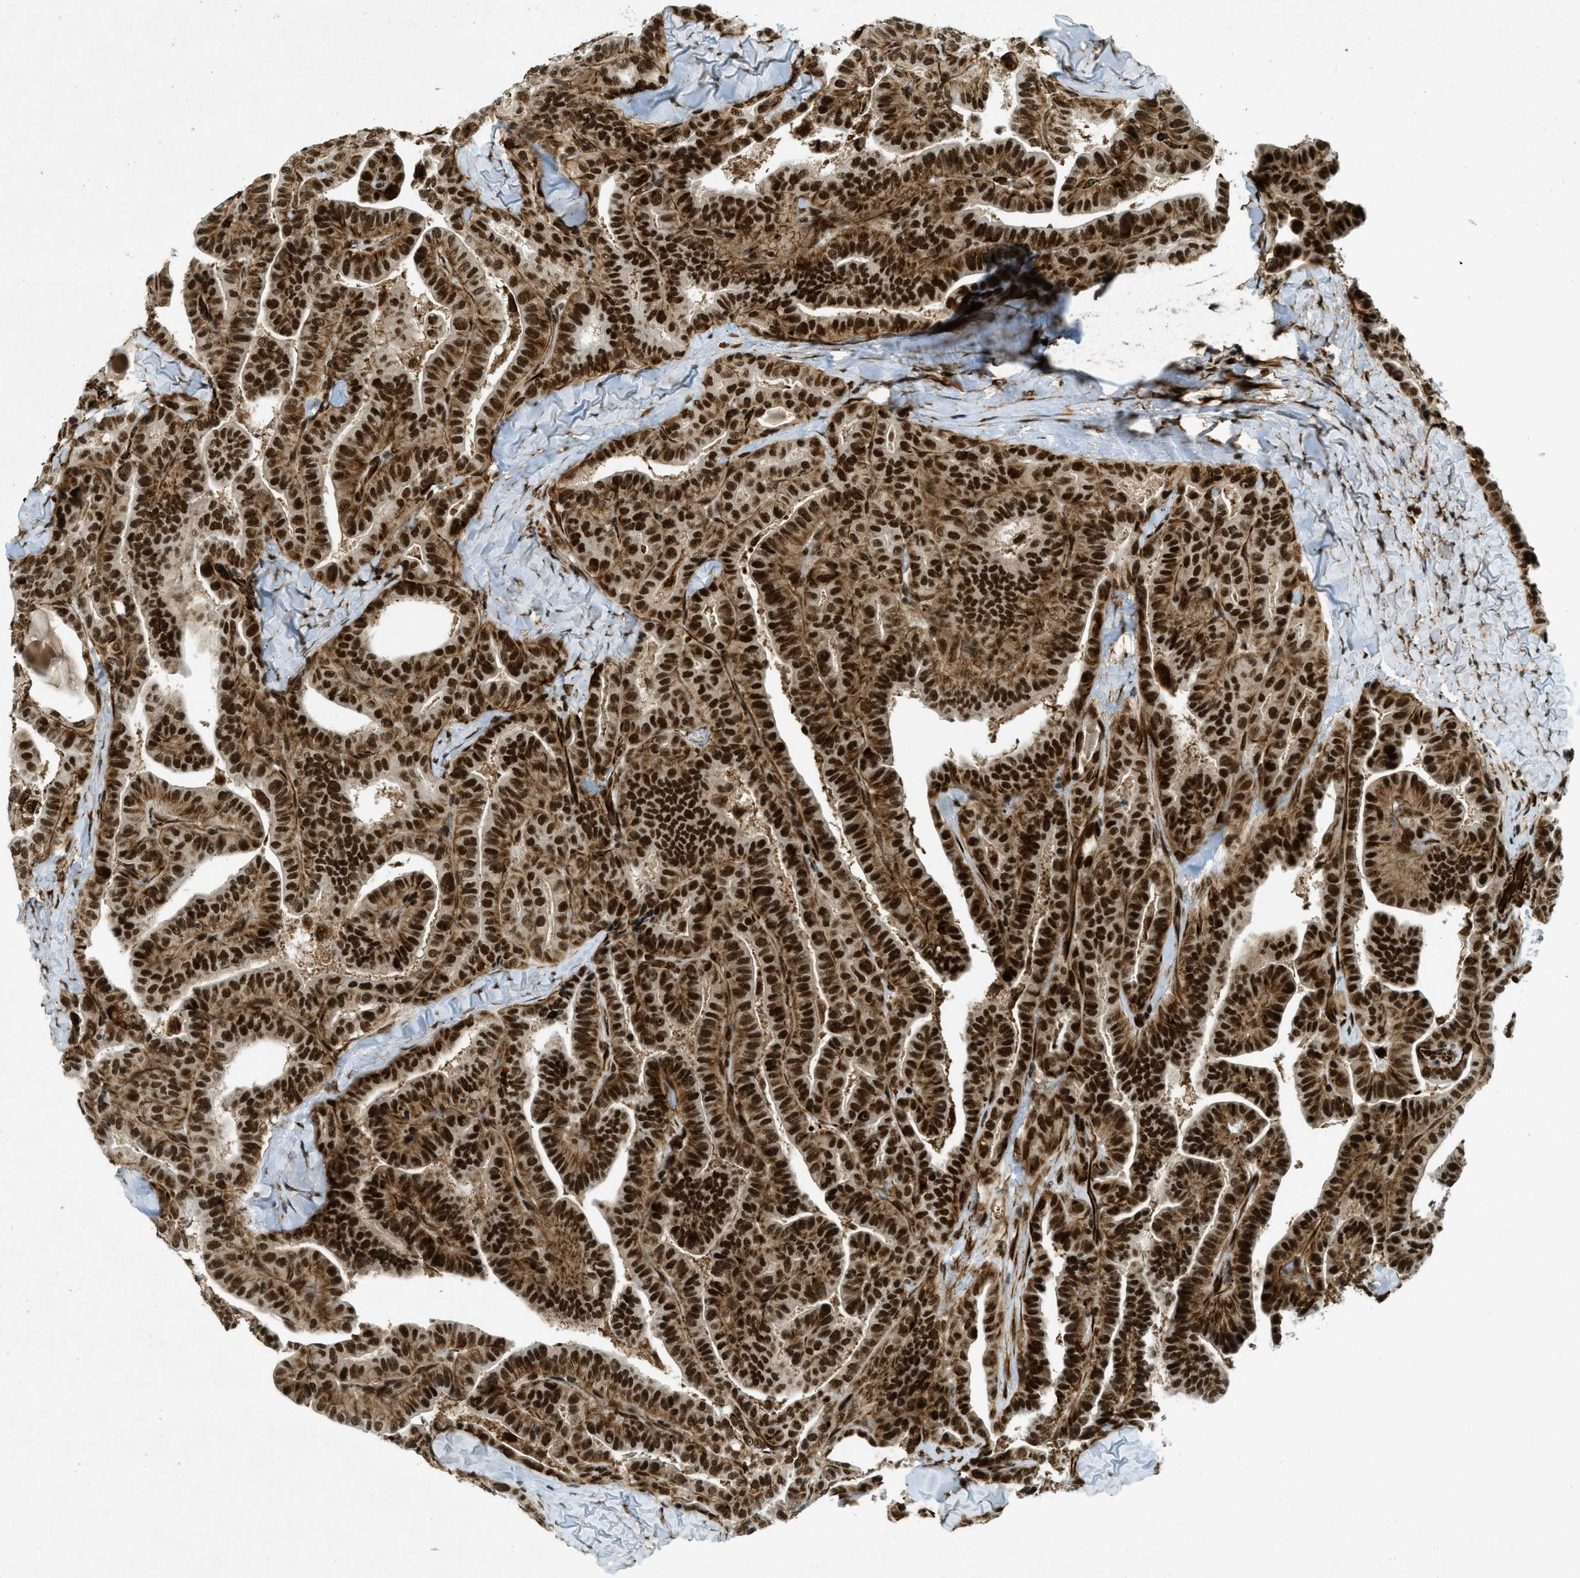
{"staining": {"intensity": "strong", "quantity": ">75%", "location": "nuclear"}, "tissue": "thyroid cancer", "cell_type": "Tumor cells", "image_type": "cancer", "snomed": [{"axis": "morphology", "description": "Papillary adenocarcinoma, NOS"}, {"axis": "topography", "description": "Thyroid gland"}], "caption": "Protein analysis of thyroid cancer tissue displays strong nuclear expression in approximately >75% of tumor cells.", "gene": "ZFR", "patient": {"sex": "male", "age": 77}}